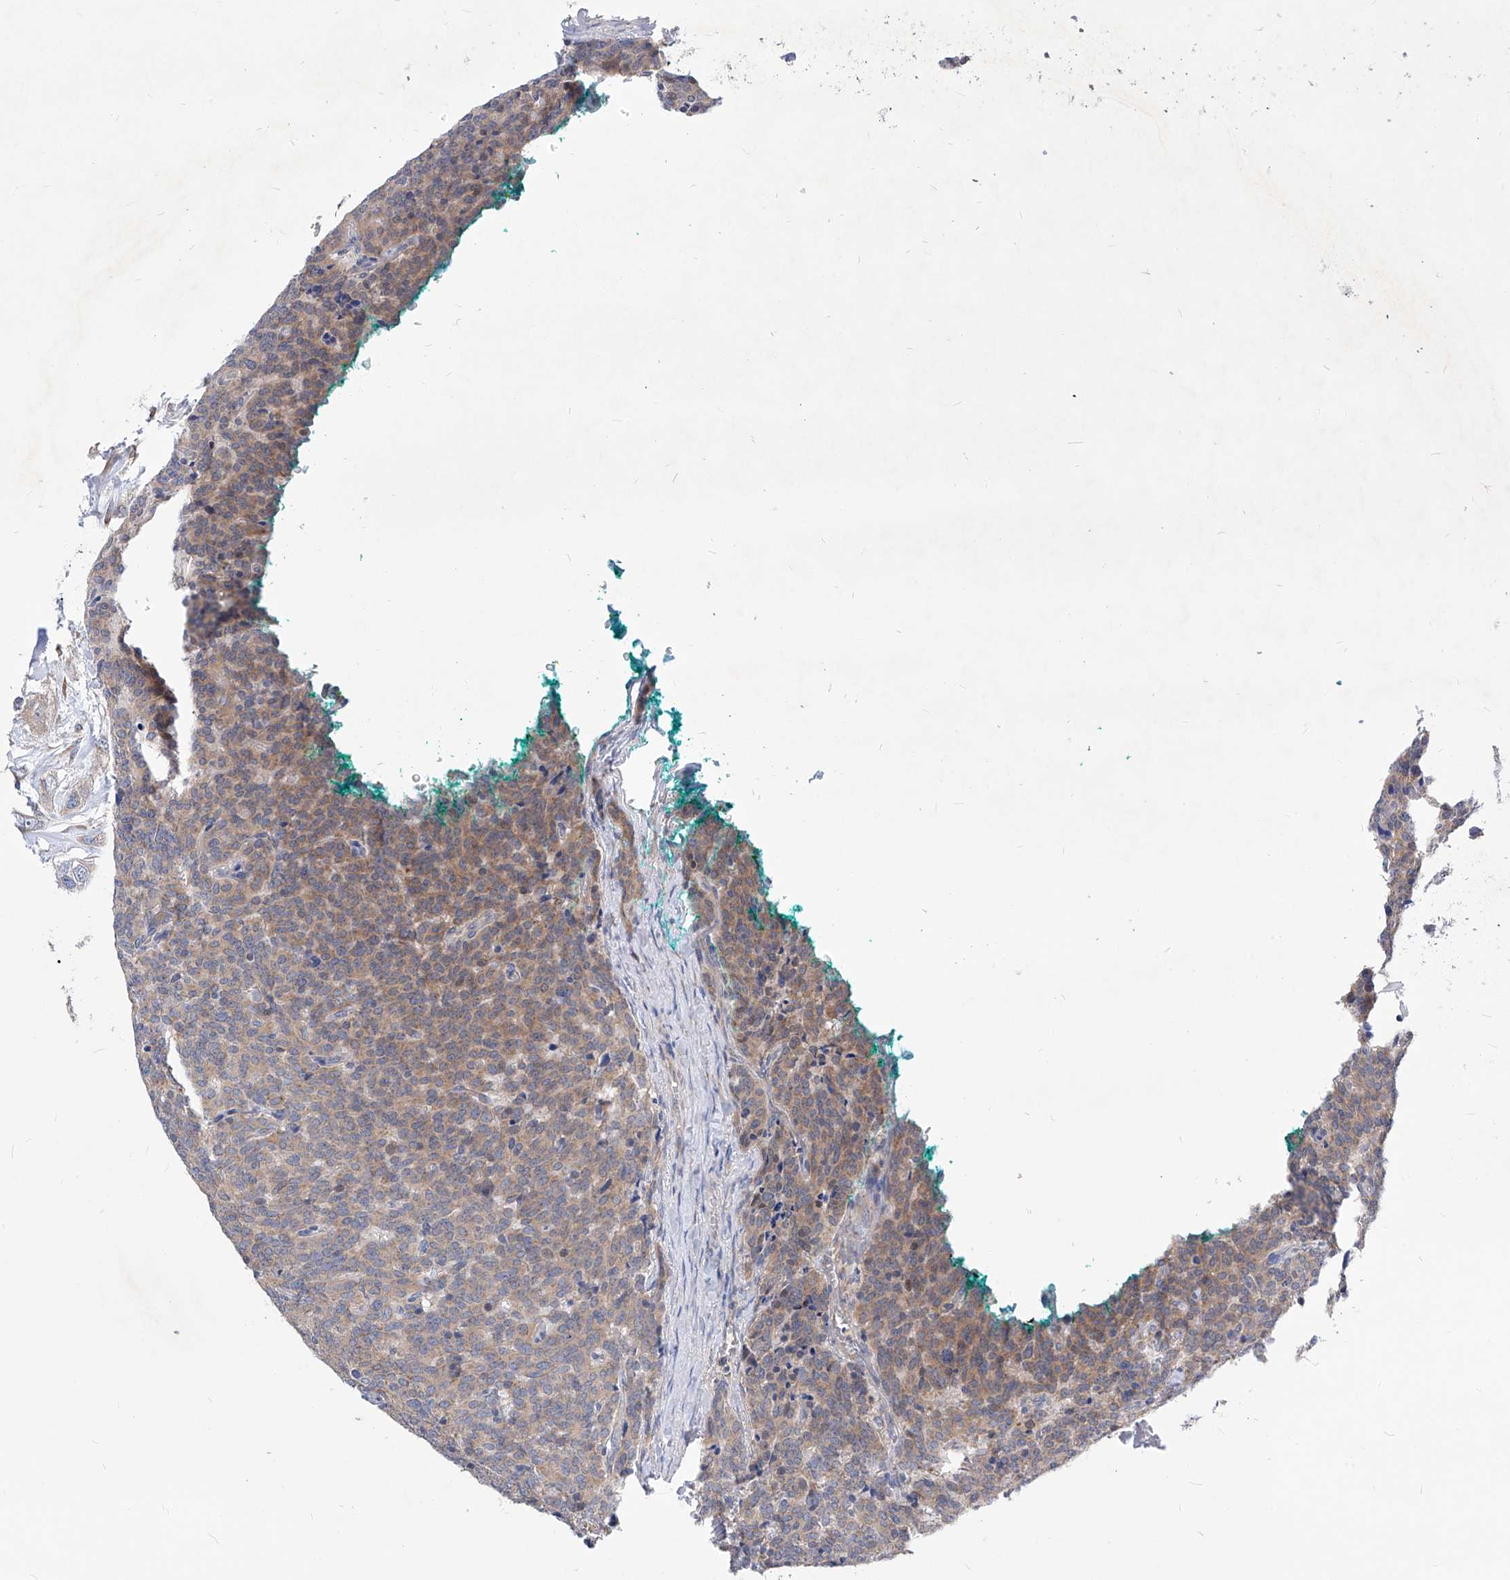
{"staining": {"intensity": "weak", "quantity": "25%-75%", "location": "cytoplasmic/membranous"}, "tissue": "carcinoid", "cell_type": "Tumor cells", "image_type": "cancer", "snomed": [{"axis": "morphology", "description": "Carcinoid, malignant, NOS"}, {"axis": "topography", "description": "Lung"}], "caption": "Immunohistochemical staining of human carcinoid shows low levels of weak cytoplasmic/membranous staining in about 25%-75% of tumor cells.", "gene": "UFL1", "patient": {"sex": "female", "age": 46}}